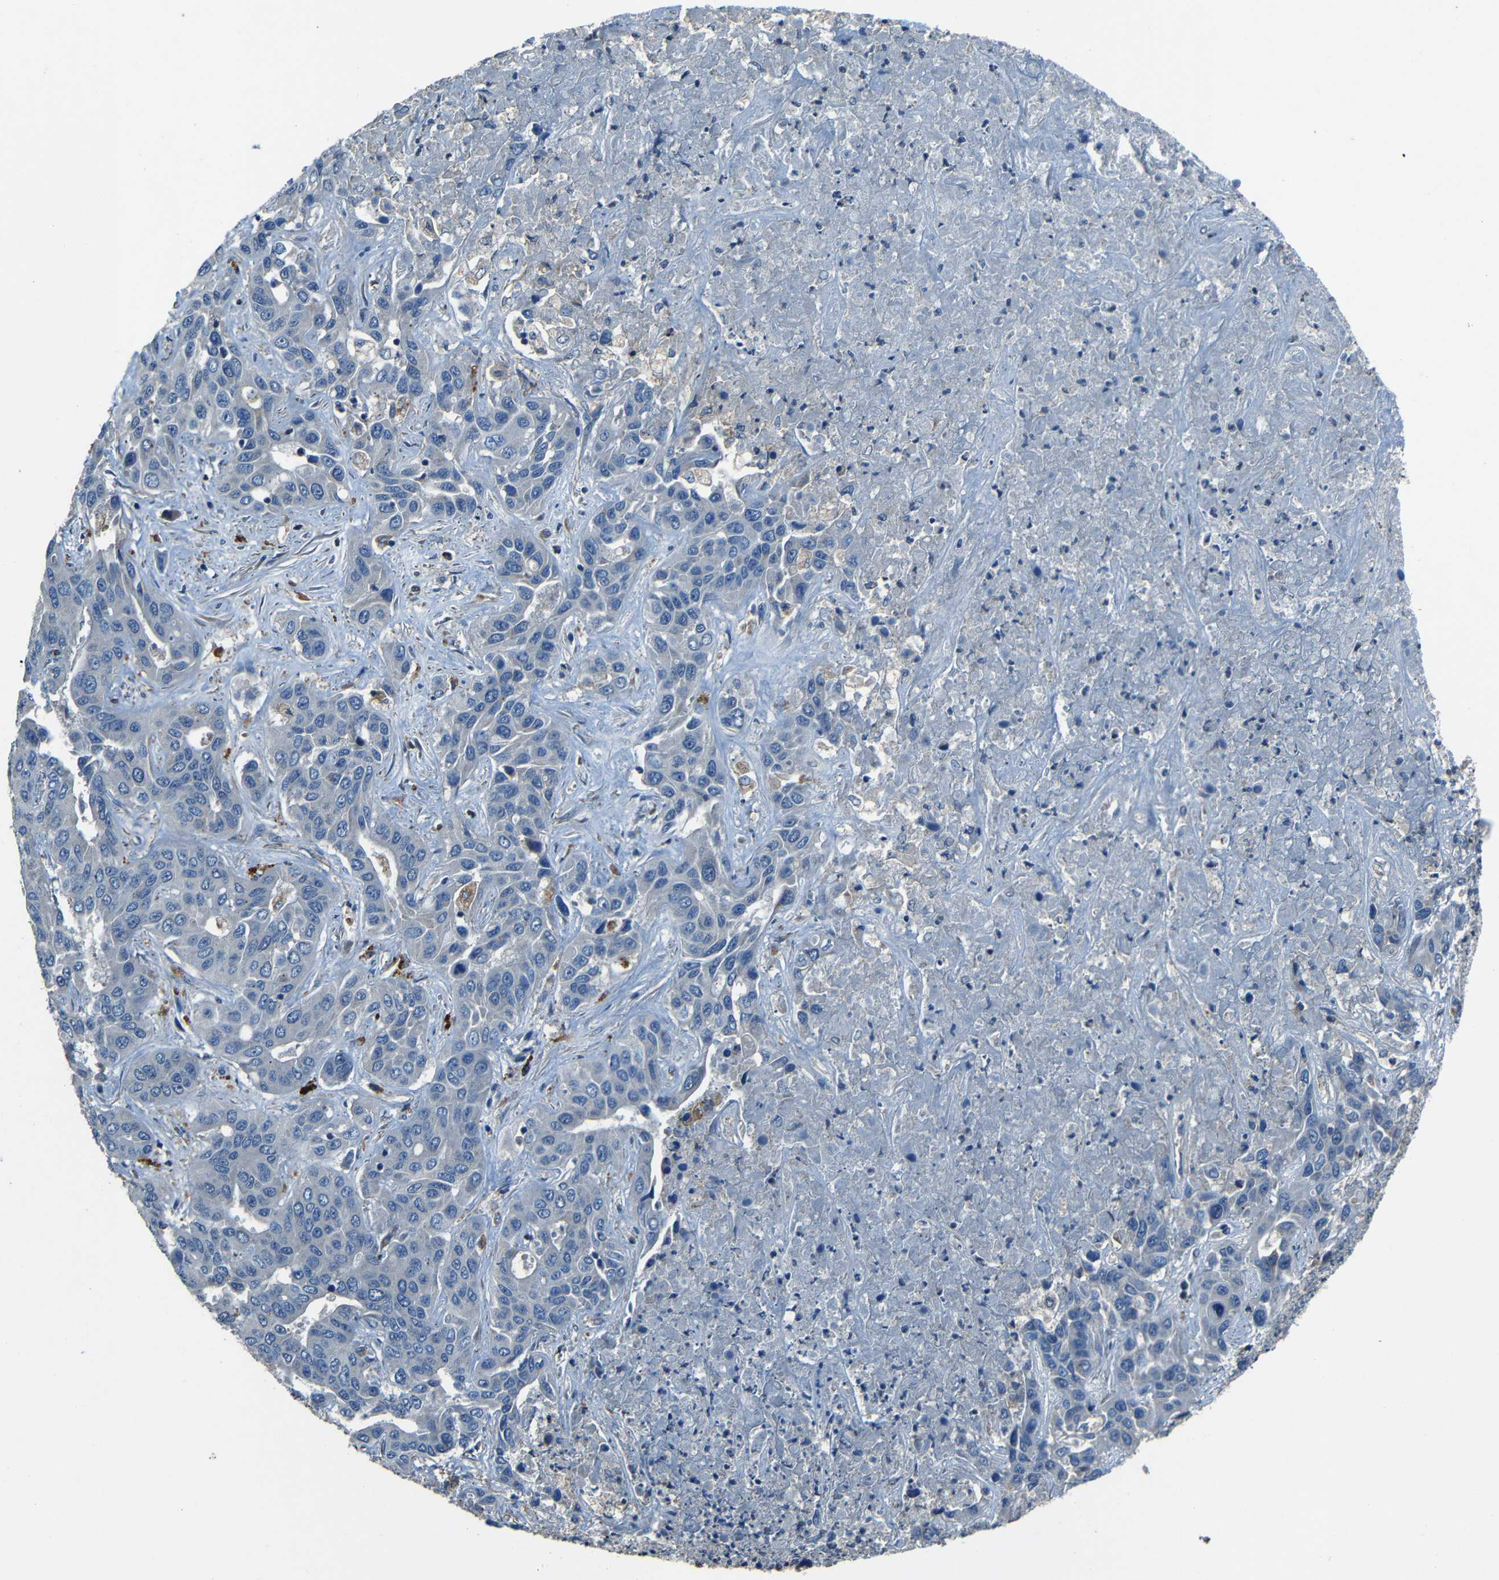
{"staining": {"intensity": "negative", "quantity": "none", "location": "none"}, "tissue": "liver cancer", "cell_type": "Tumor cells", "image_type": "cancer", "snomed": [{"axis": "morphology", "description": "Cholangiocarcinoma"}, {"axis": "topography", "description": "Liver"}], "caption": "Immunohistochemical staining of liver cancer reveals no significant staining in tumor cells.", "gene": "SLA", "patient": {"sex": "female", "age": 52}}